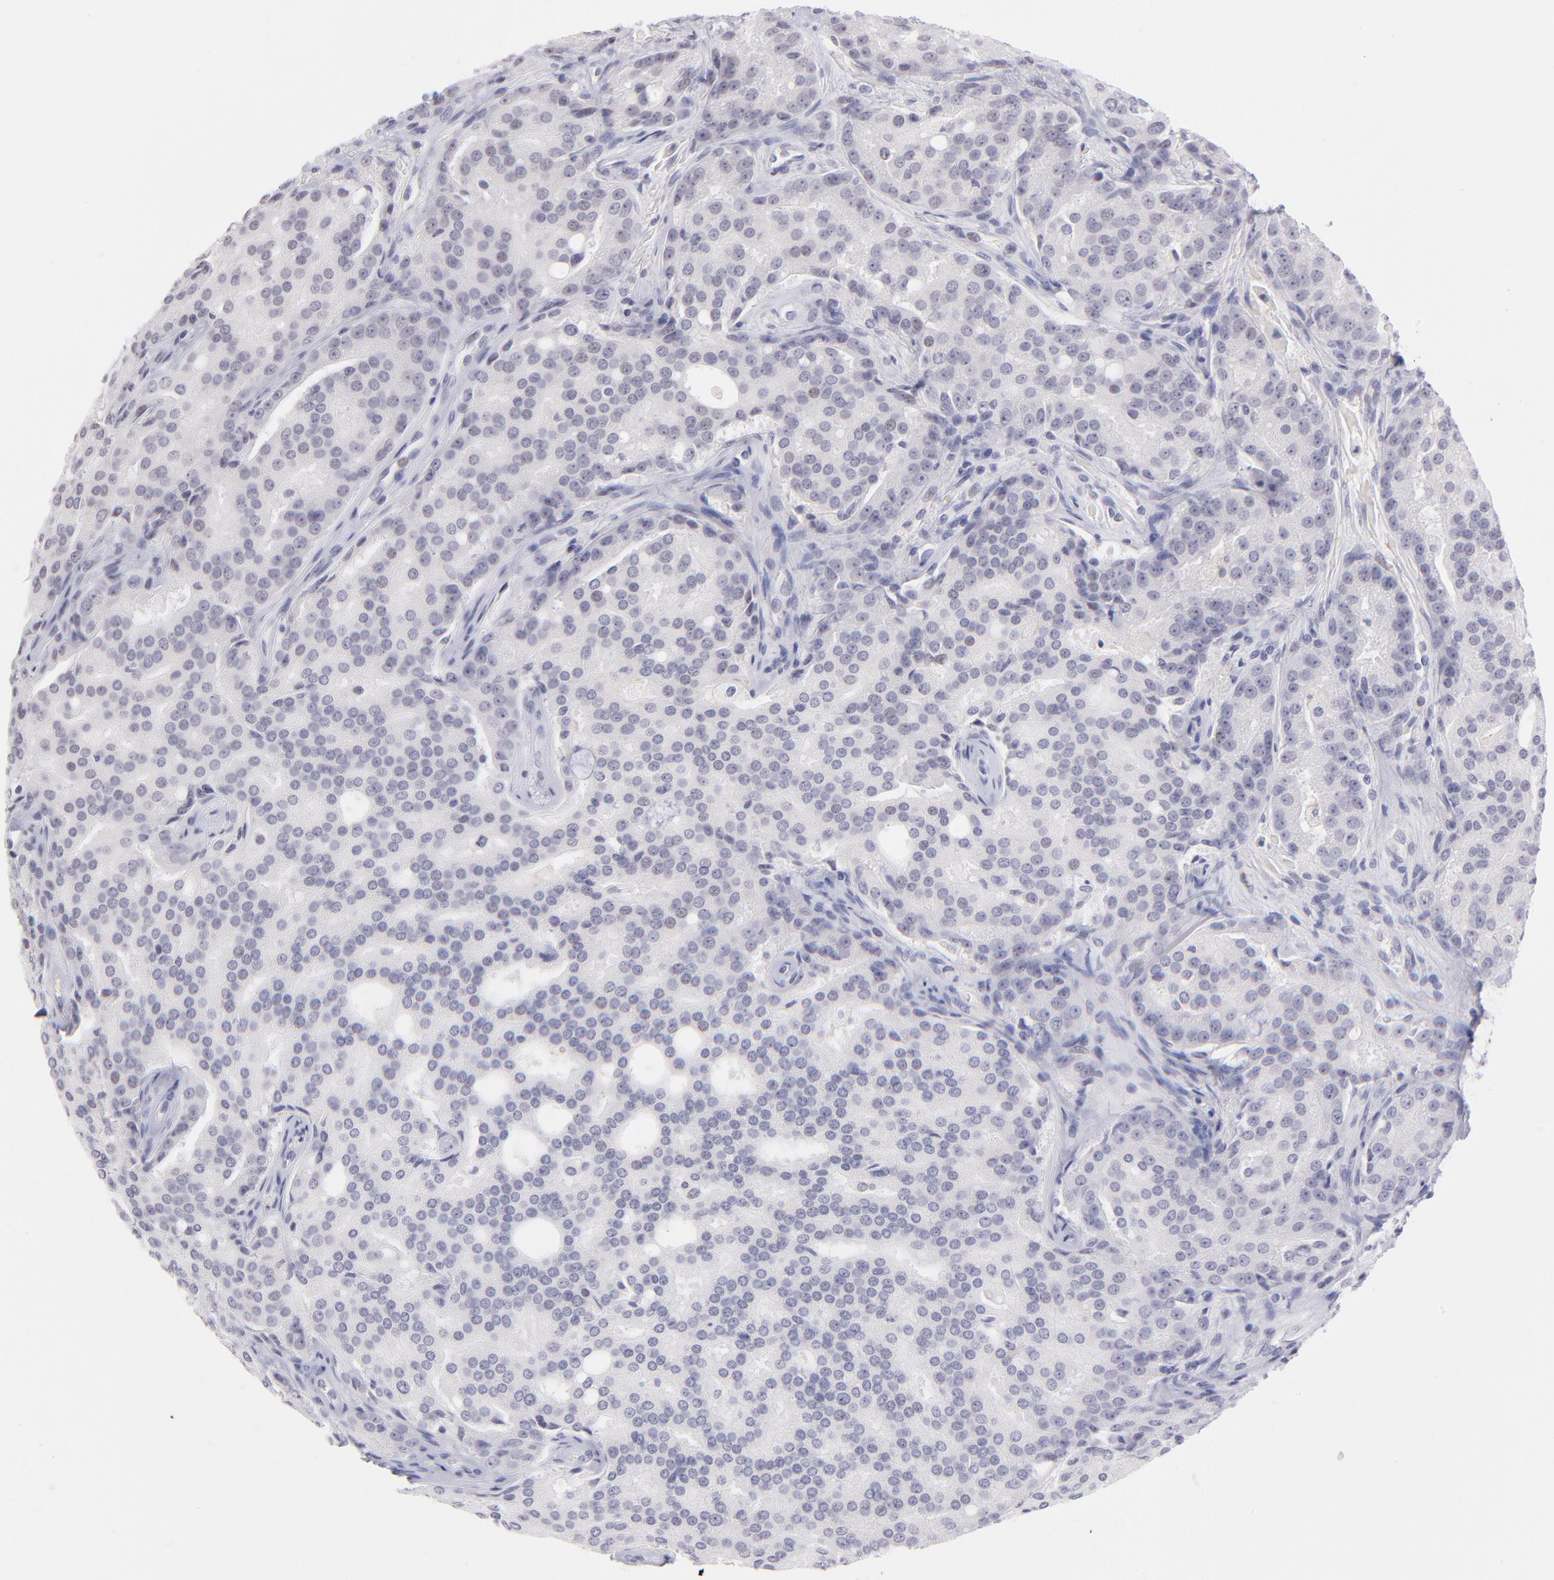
{"staining": {"intensity": "negative", "quantity": "none", "location": "none"}, "tissue": "prostate cancer", "cell_type": "Tumor cells", "image_type": "cancer", "snomed": [{"axis": "morphology", "description": "Adenocarcinoma, High grade"}, {"axis": "topography", "description": "Prostate"}], "caption": "Protein analysis of prostate cancer (adenocarcinoma (high-grade)) displays no significant positivity in tumor cells.", "gene": "LTB4R", "patient": {"sex": "male", "age": 72}}